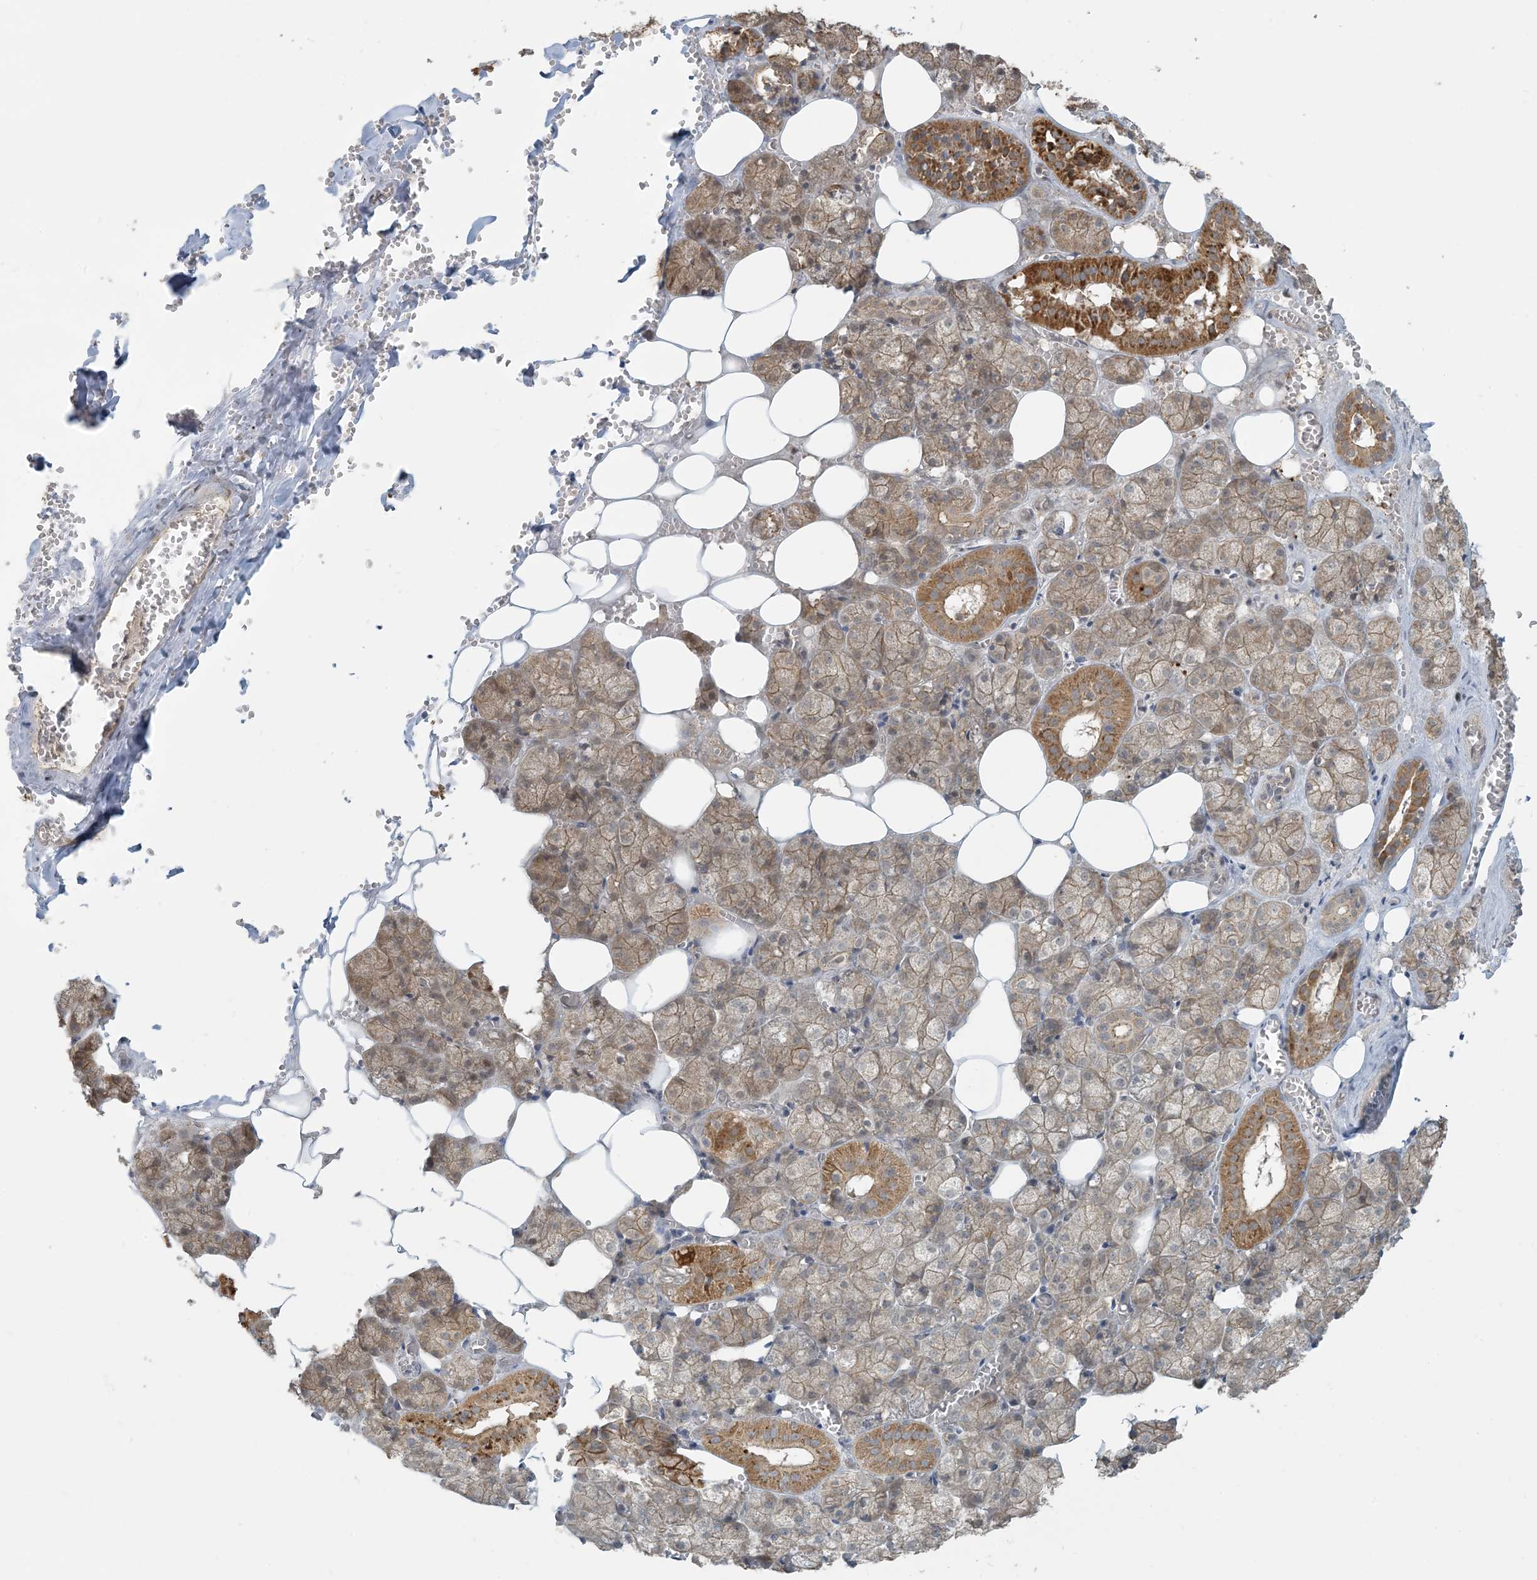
{"staining": {"intensity": "moderate", "quantity": "25%-75%", "location": "cytoplasmic/membranous"}, "tissue": "salivary gland", "cell_type": "Glandular cells", "image_type": "normal", "snomed": [{"axis": "morphology", "description": "Normal tissue, NOS"}, {"axis": "topography", "description": "Salivary gland"}], "caption": "DAB immunohistochemical staining of unremarkable salivary gland demonstrates moderate cytoplasmic/membranous protein expression in about 25%-75% of glandular cells.", "gene": "BCORL1", "patient": {"sex": "male", "age": 62}}